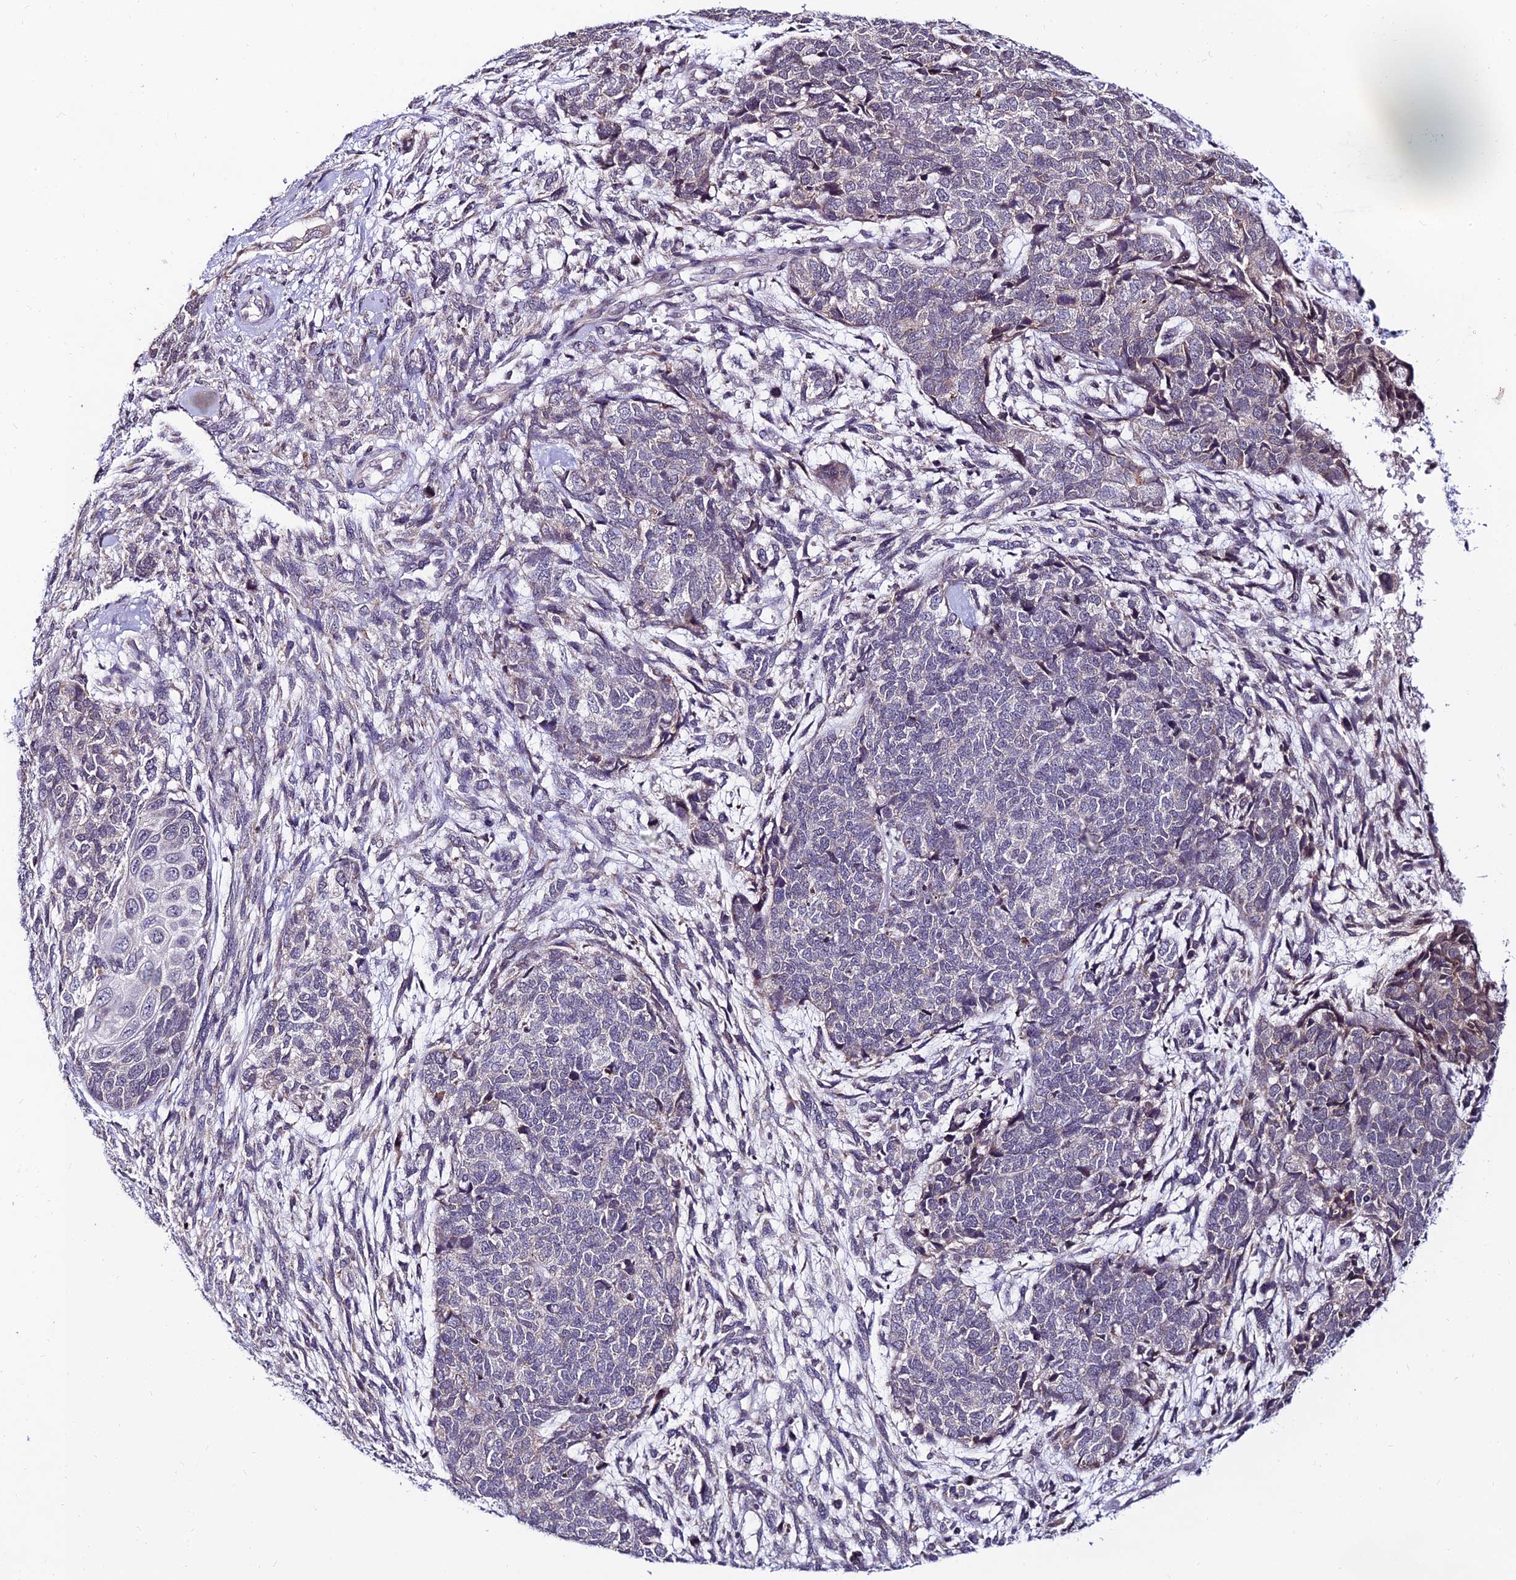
{"staining": {"intensity": "negative", "quantity": "none", "location": "none"}, "tissue": "cervical cancer", "cell_type": "Tumor cells", "image_type": "cancer", "snomed": [{"axis": "morphology", "description": "Squamous cell carcinoma, NOS"}, {"axis": "topography", "description": "Cervix"}], "caption": "Protein analysis of cervical cancer displays no significant positivity in tumor cells.", "gene": "CDNF", "patient": {"sex": "female", "age": 63}}